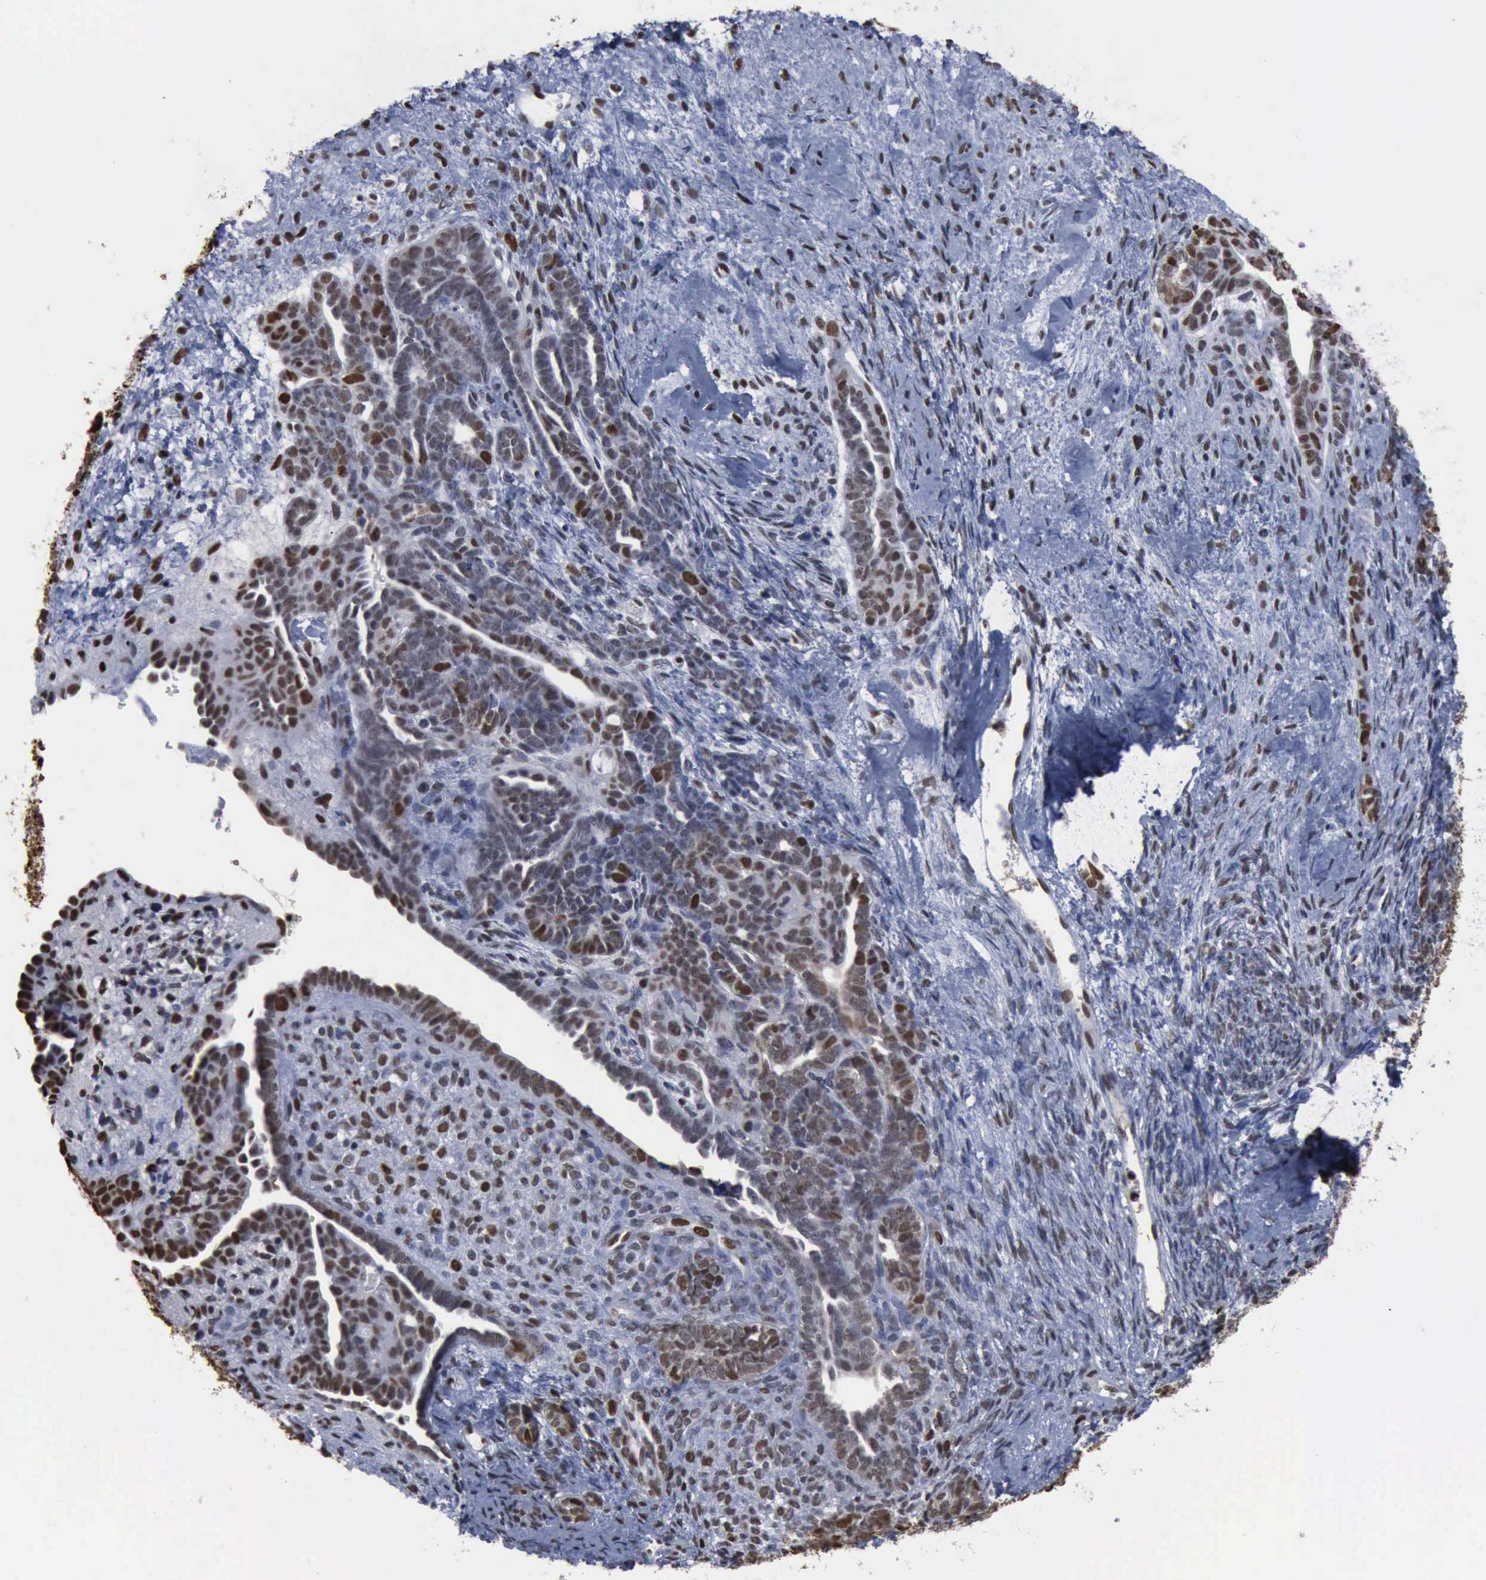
{"staining": {"intensity": "moderate", "quantity": "25%-75%", "location": "nuclear"}, "tissue": "endometrial cancer", "cell_type": "Tumor cells", "image_type": "cancer", "snomed": [{"axis": "morphology", "description": "Neoplasm, malignant, NOS"}, {"axis": "topography", "description": "Endometrium"}], "caption": "Brown immunohistochemical staining in endometrial cancer (malignant neoplasm) displays moderate nuclear positivity in about 25%-75% of tumor cells.", "gene": "PCNA", "patient": {"sex": "female", "age": 74}}